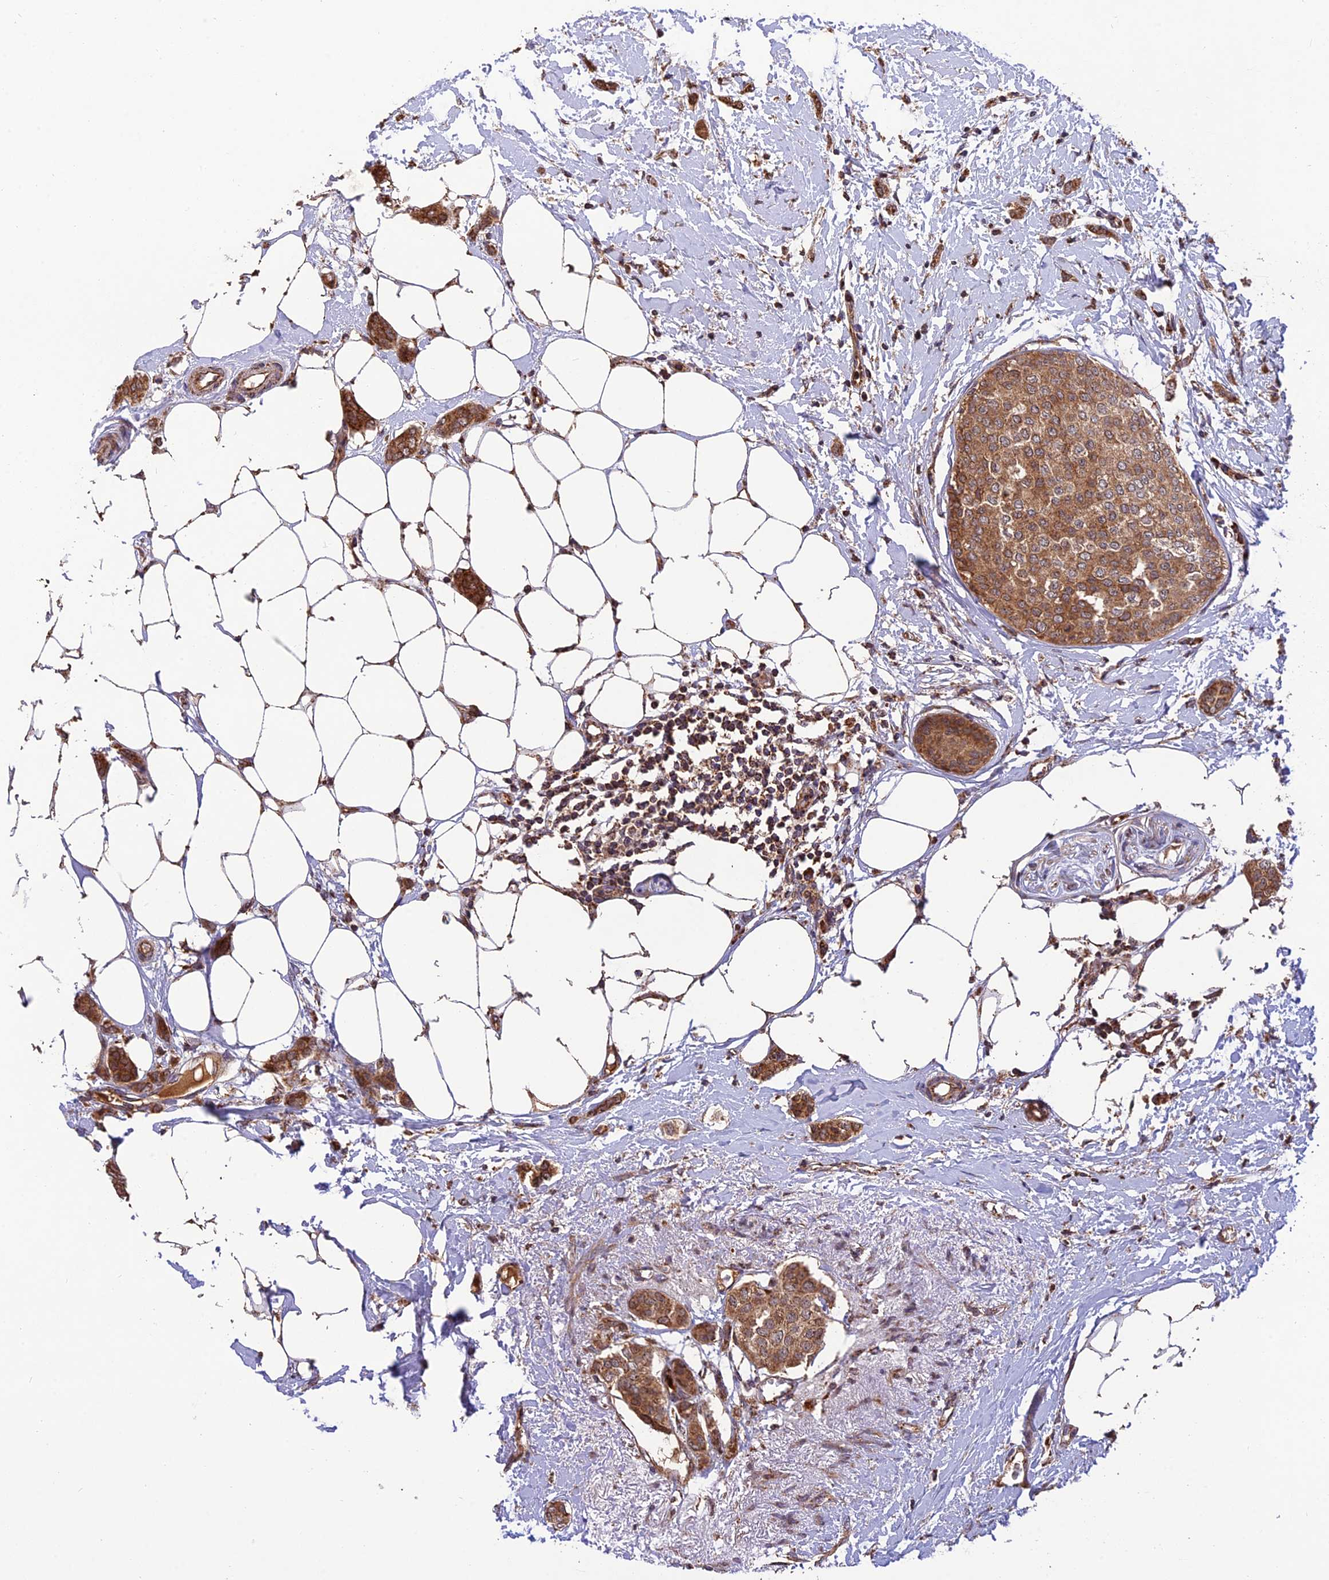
{"staining": {"intensity": "moderate", "quantity": ">75%", "location": "cytoplasmic/membranous"}, "tissue": "breast cancer", "cell_type": "Tumor cells", "image_type": "cancer", "snomed": [{"axis": "morphology", "description": "Duct carcinoma"}, {"axis": "topography", "description": "Breast"}], "caption": "This micrograph exhibits immunohistochemistry (IHC) staining of breast infiltrating ductal carcinoma, with medium moderate cytoplasmic/membranous expression in approximately >75% of tumor cells.", "gene": "MNS1", "patient": {"sex": "female", "age": 72}}